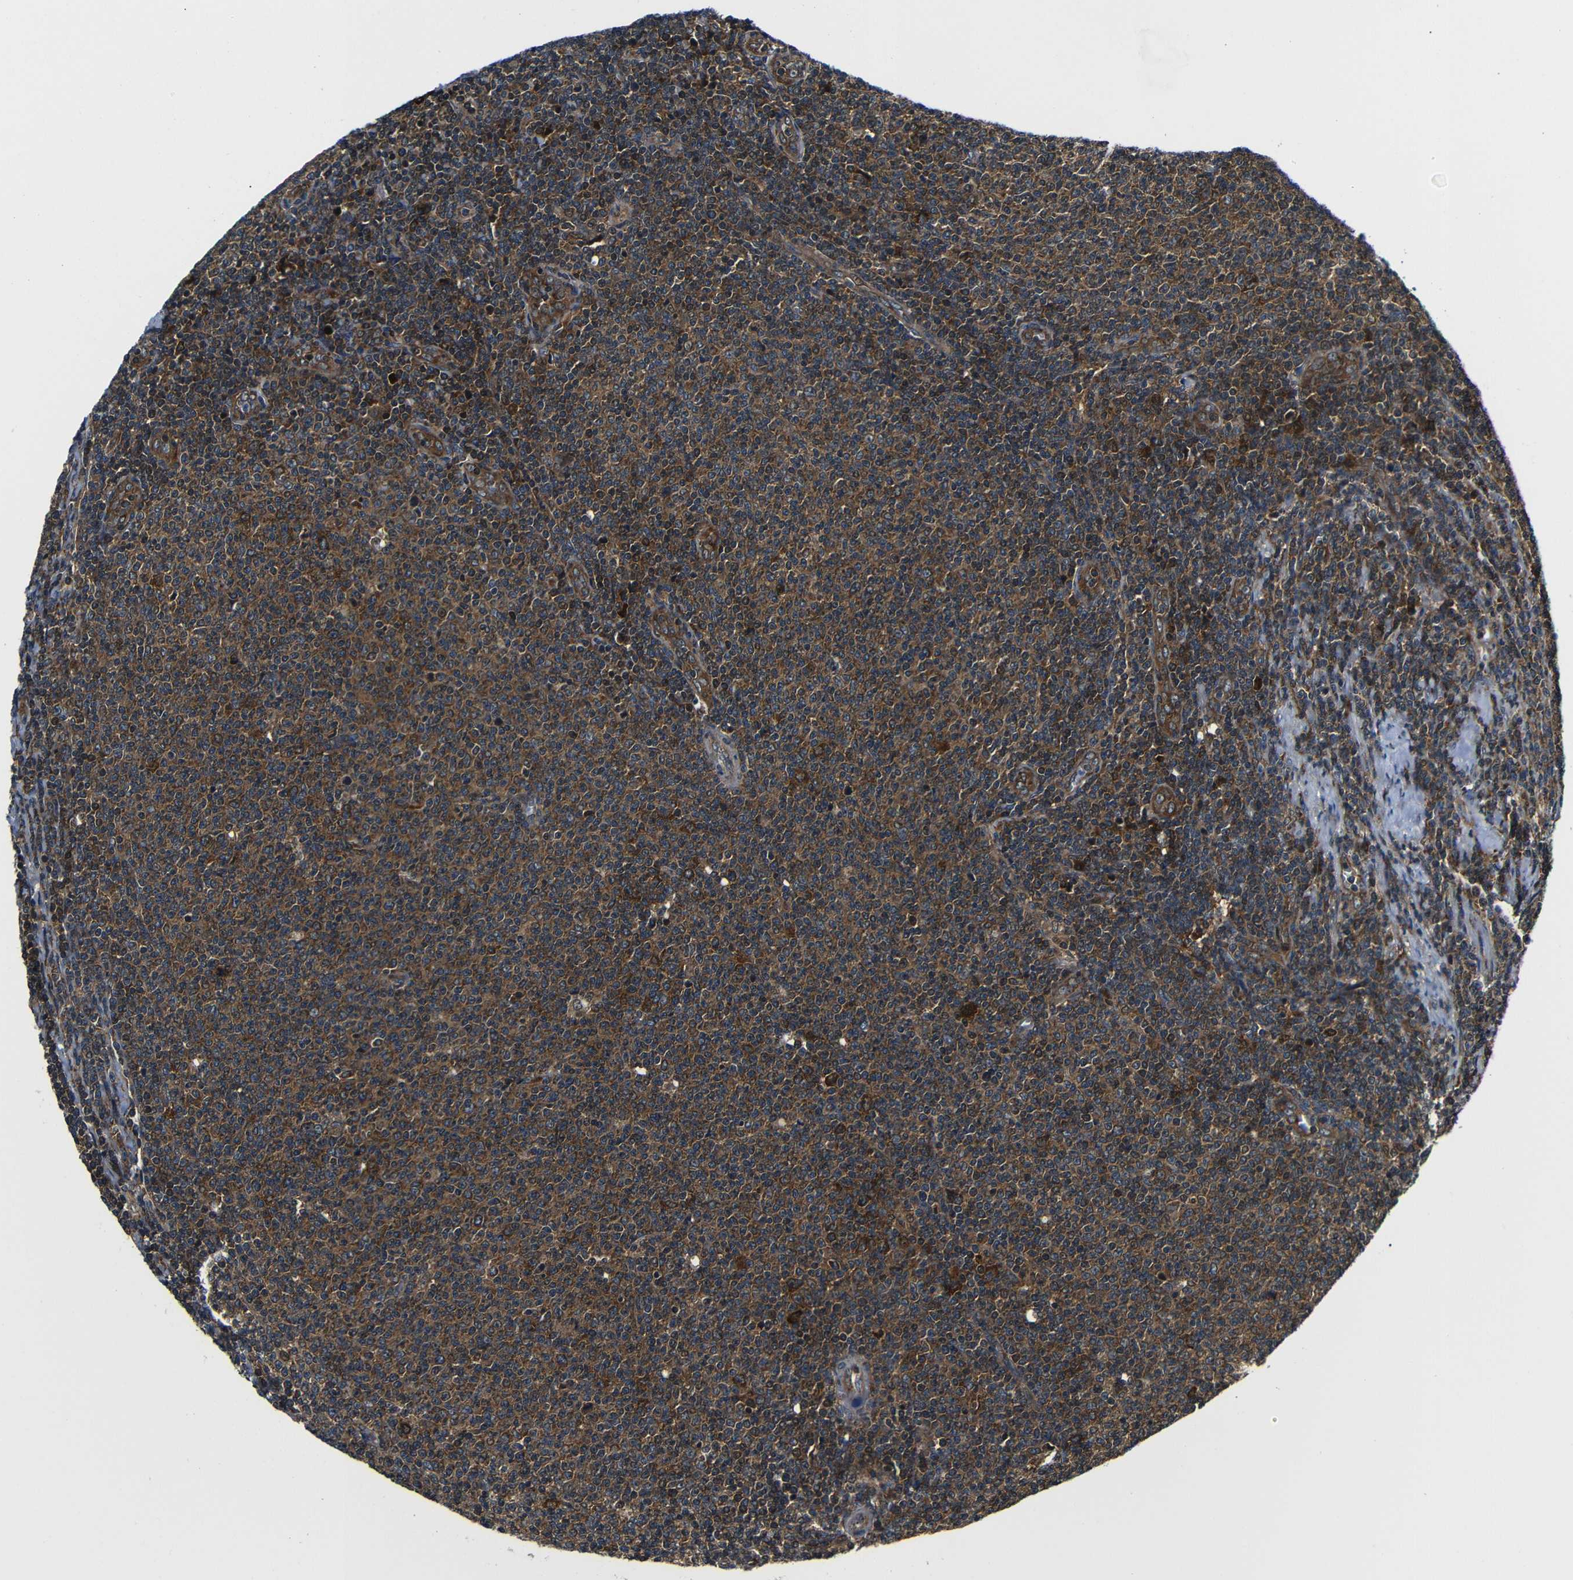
{"staining": {"intensity": "strong", "quantity": ">75%", "location": "cytoplasmic/membranous"}, "tissue": "lymphoma", "cell_type": "Tumor cells", "image_type": "cancer", "snomed": [{"axis": "morphology", "description": "Malignant lymphoma, non-Hodgkin's type, Low grade"}, {"axis": "topography", "description": "Lymph node"}], "caption": "Protein expression by immunohistochemistry displays strong cytoplasmic/membranous expression in about >75% of tumor cells in low-grade malignant lymphoma, non-Hodgkin's type.", "gene": "ABCE1", "patient": {"sex": "male", "age": 66}}